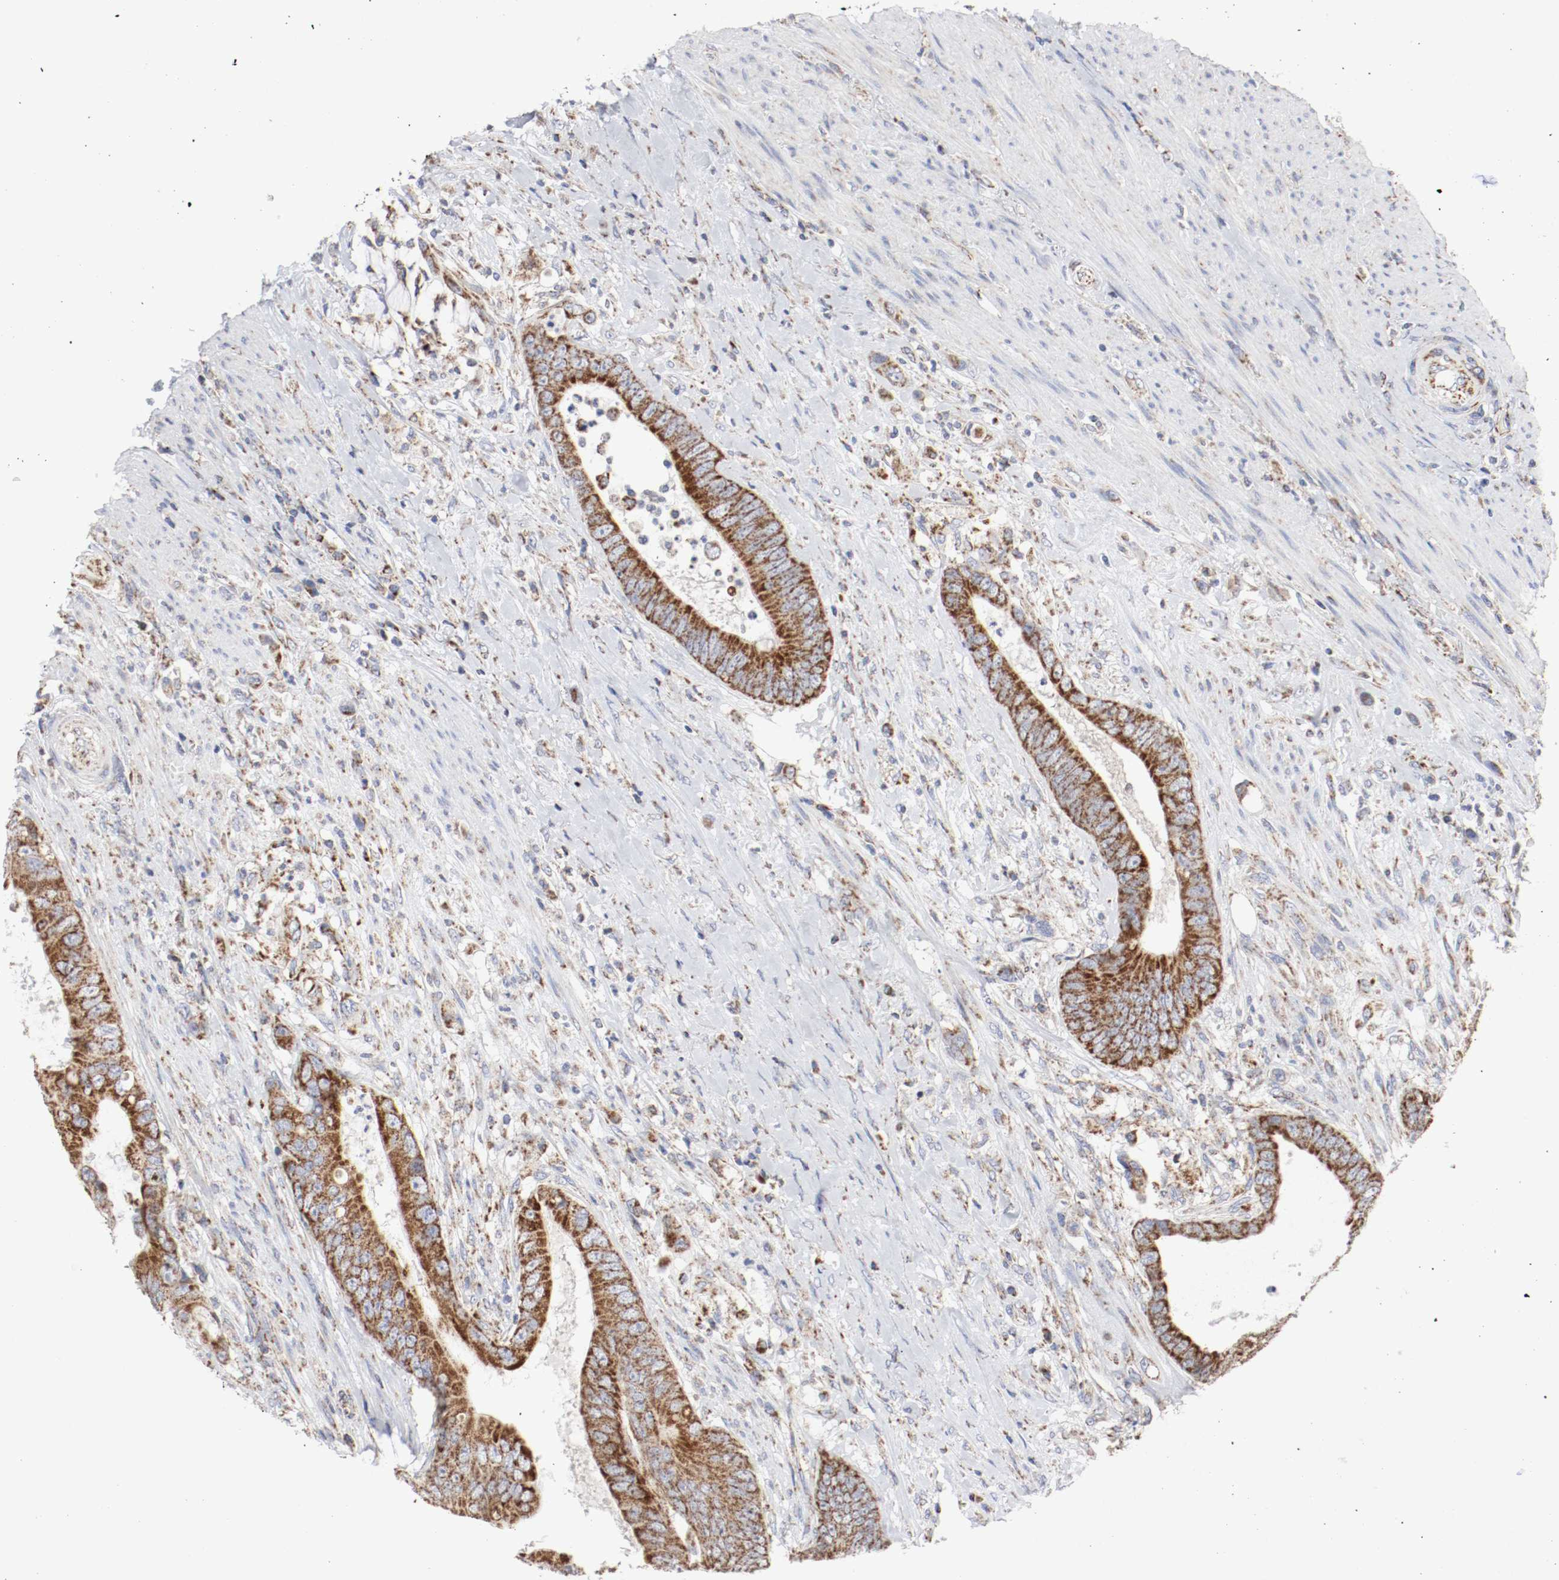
{"staining": {"intensity": "strong", "quantity": ">75%", "location": "cytoplasmic/membranous"}, "tissue": "colorectal cancer", "cell_type": "Tumor cells", "image_type": "cancer", "snomed": [{"axis": "morphology", "description": "Adenocarcinoma, NOS"}, {"axis": "topography", "description": "Rectum"}], "caption": "Tumor cells show high levels of strong cytoplasmic/membranous staining in approximately >75% of cells in colorectal adenocarcinoma.", "gene": "AFG3L2", "patient": {"sex": "female", "age": 77}}